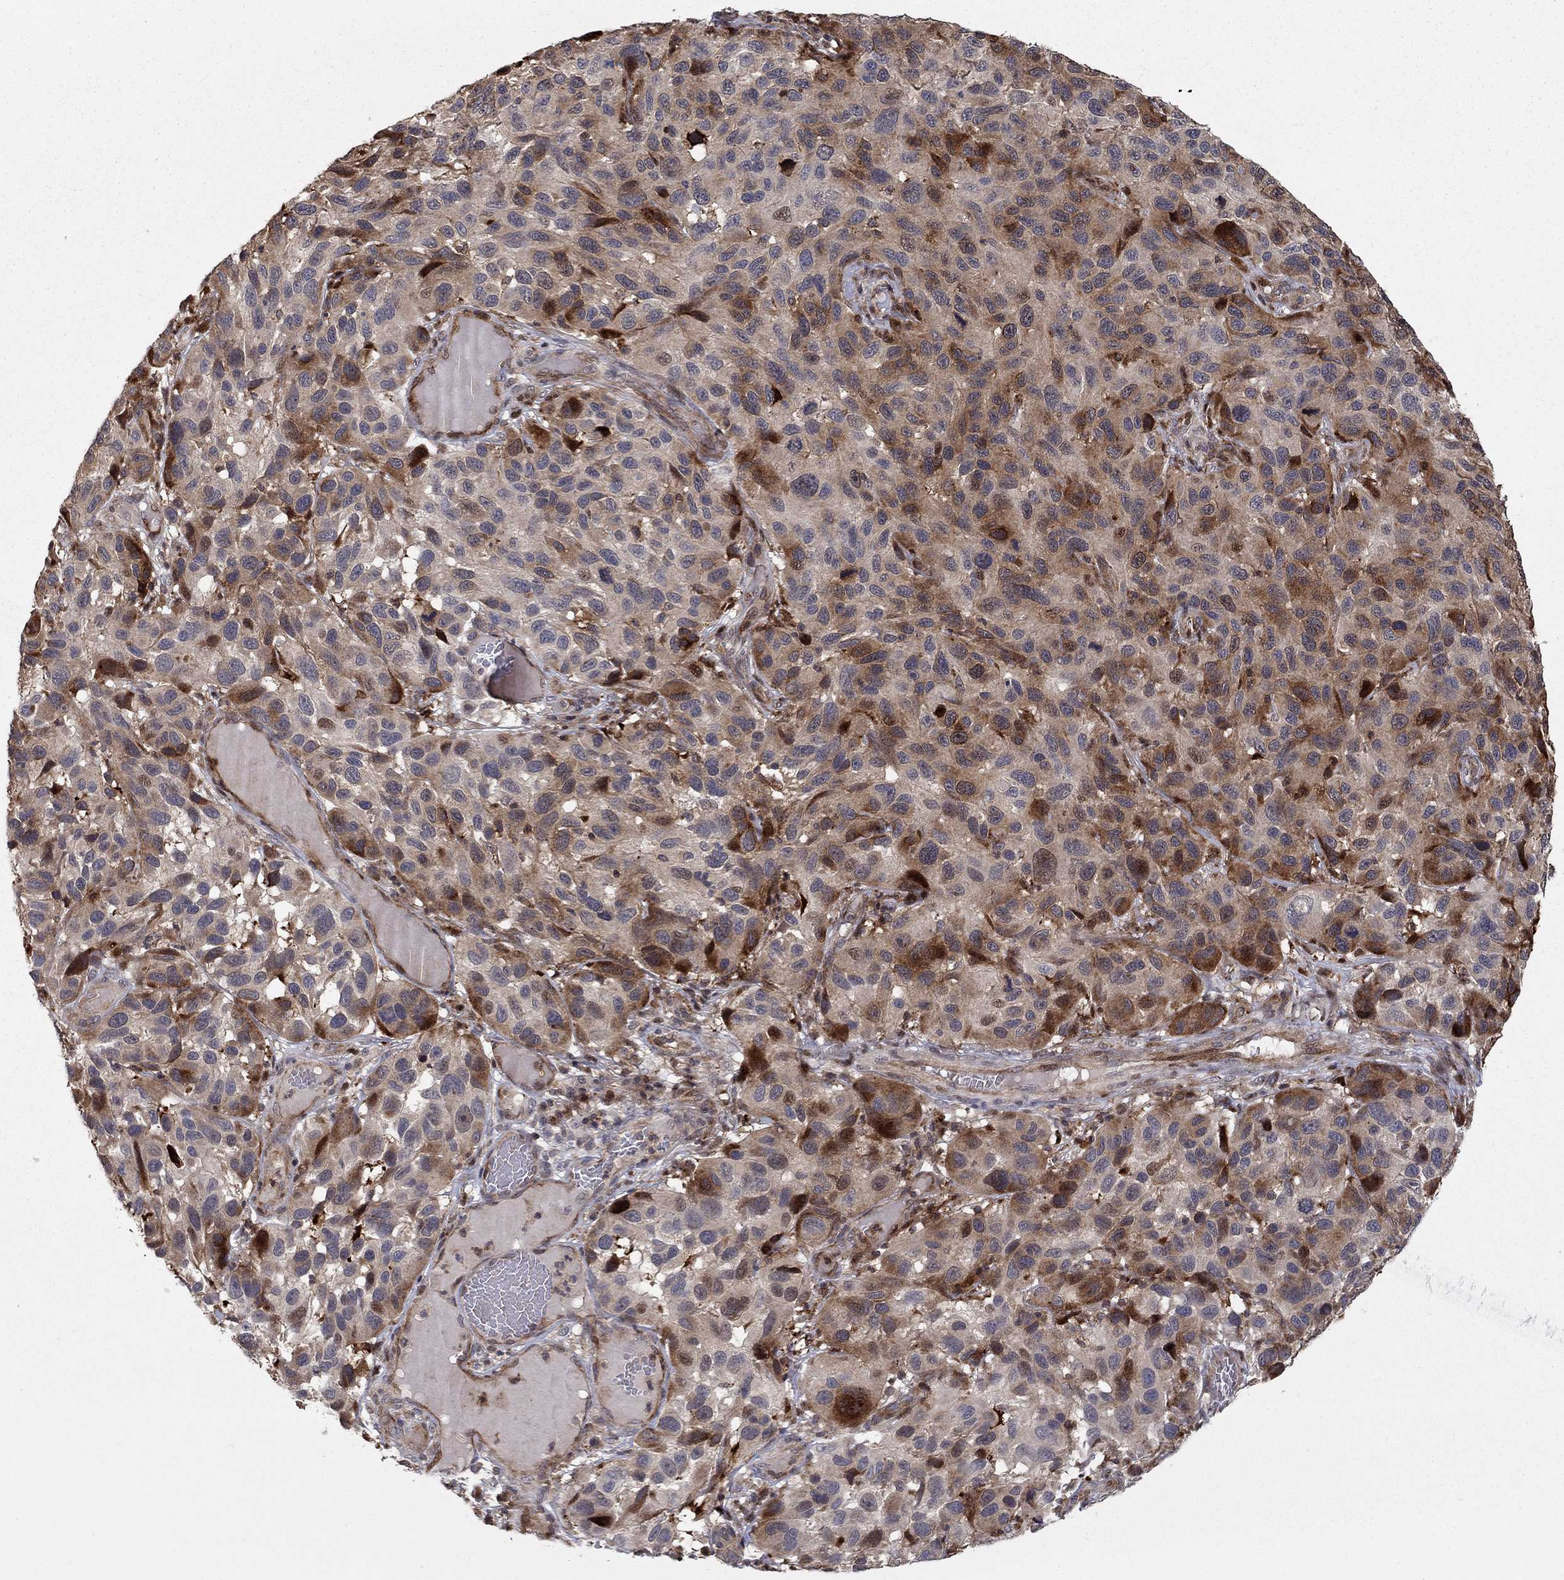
{"staining": {"intensity": "moderate", "quantity": "25%-75%", "location": "cytoplasmic/membranous"}, "tissue": "melanoma", "cell_type": "Tumor cells", "image_type": "cancer", "snomed": [{"axis": "morphology", "description": "Malignant melanoma, NOS"}, {"axis": "topography", "description": "Skin"}], "caption": "This histopathology image demonstrates immunohistochemistry staining of malignant melanoma, with medium moderate cytoplasmic/membranous expression in approximately 25%-75% of tumor cells.", "gene": "LPCAT4", "patient": {"sex": "male", "age": 53}}